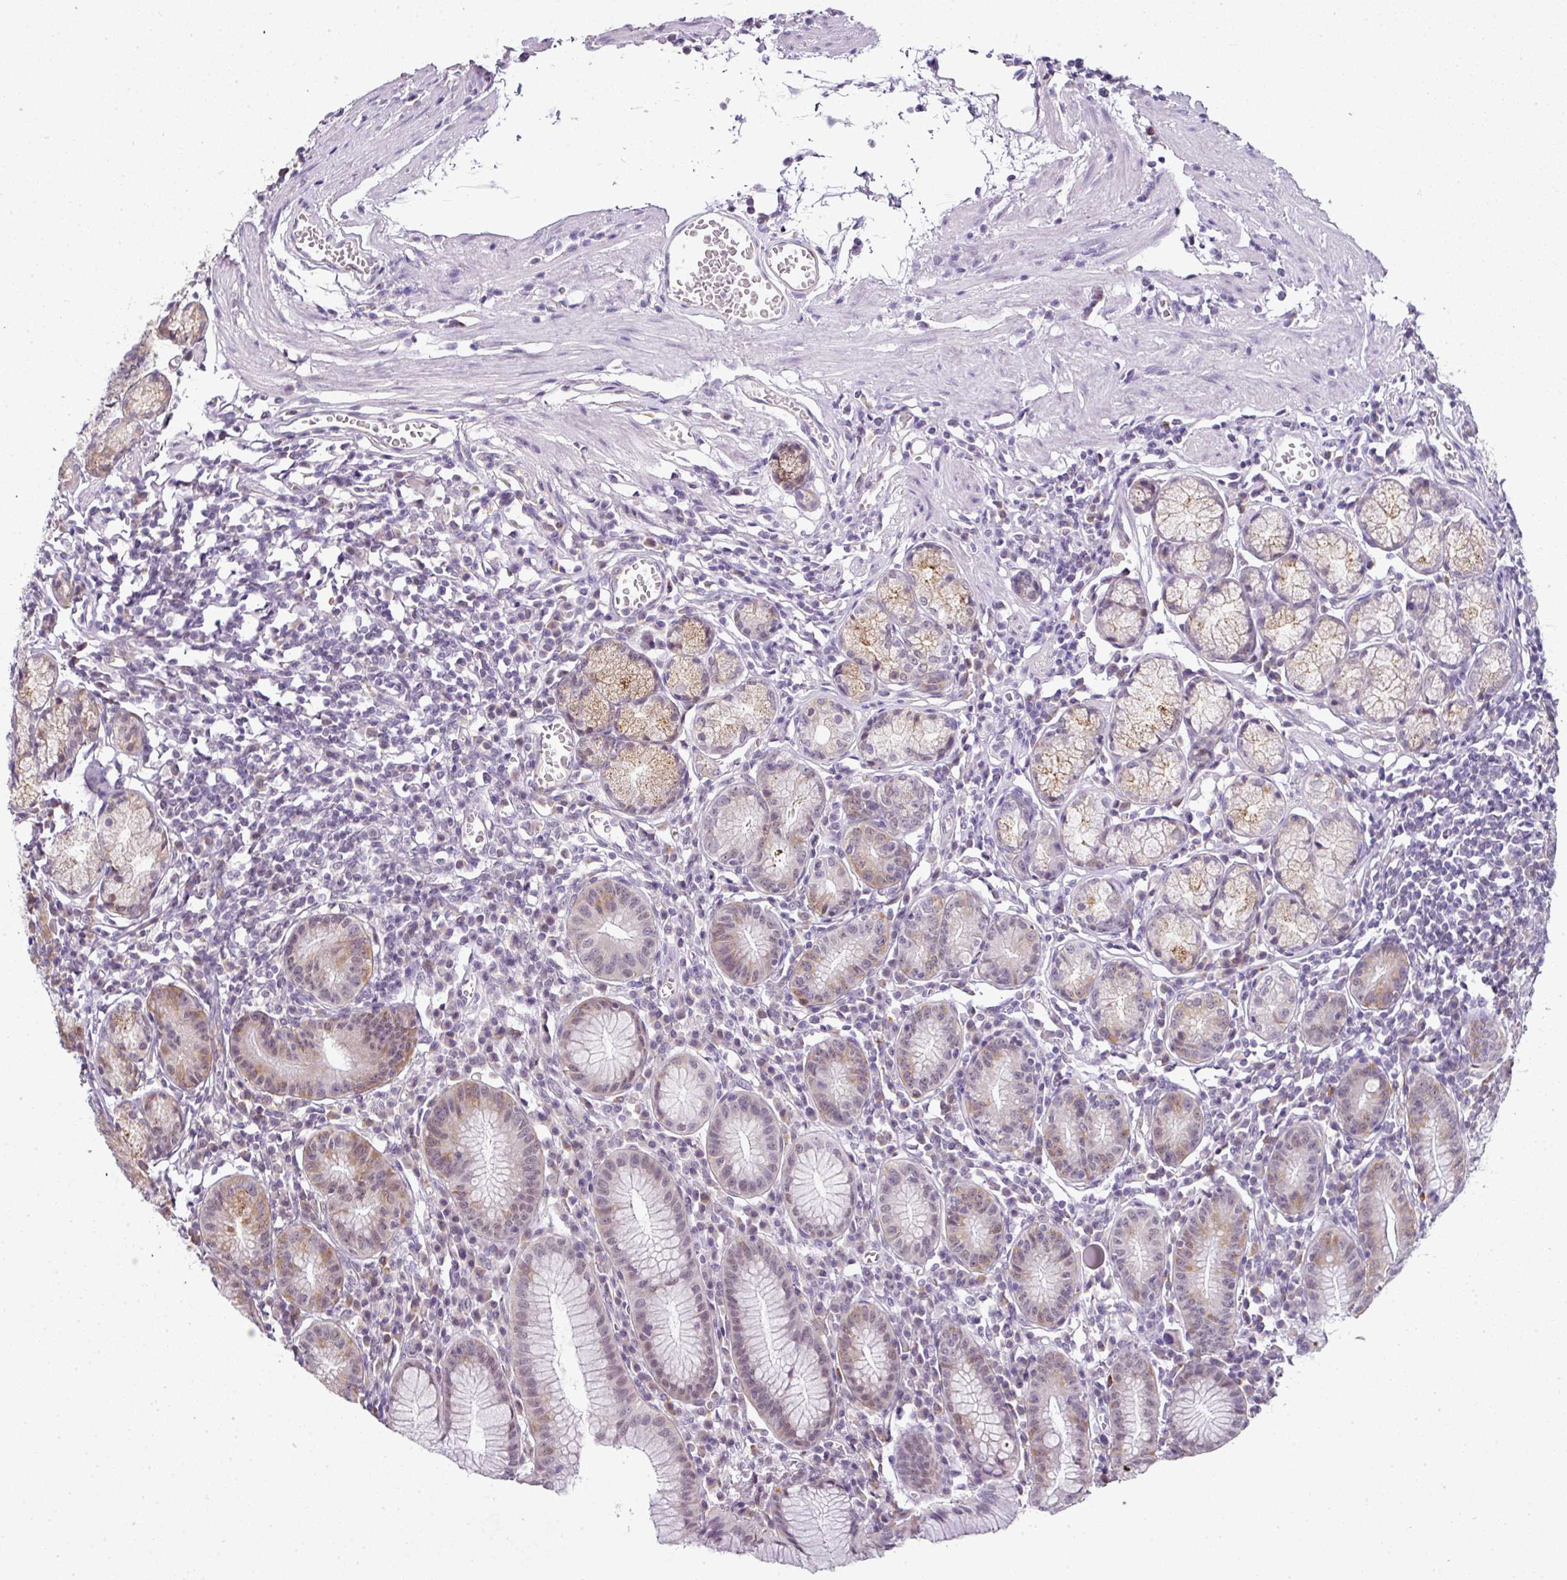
{"staining": {"intensity": "moderate", "quantity": "<25%", "location": "cytoplasmic/membranous"}, "tissue": "stomach", "cell_type": "Glandular cells", "image_type": "normal", "snomed": [{"axis": "morphology", "description": "Normal tissue, NOS"}, {"axis": "topography", "description": "Stomach"}], "caption": "IHC photomicrograph of unremarkable stomach stained for a protein (brown), which displays low levels of moderate cytoplasmic/membranous positivity in about <25% of glandular cells.", "gene": "RBM14", "patient": {"sex": "male", "age": 55}}